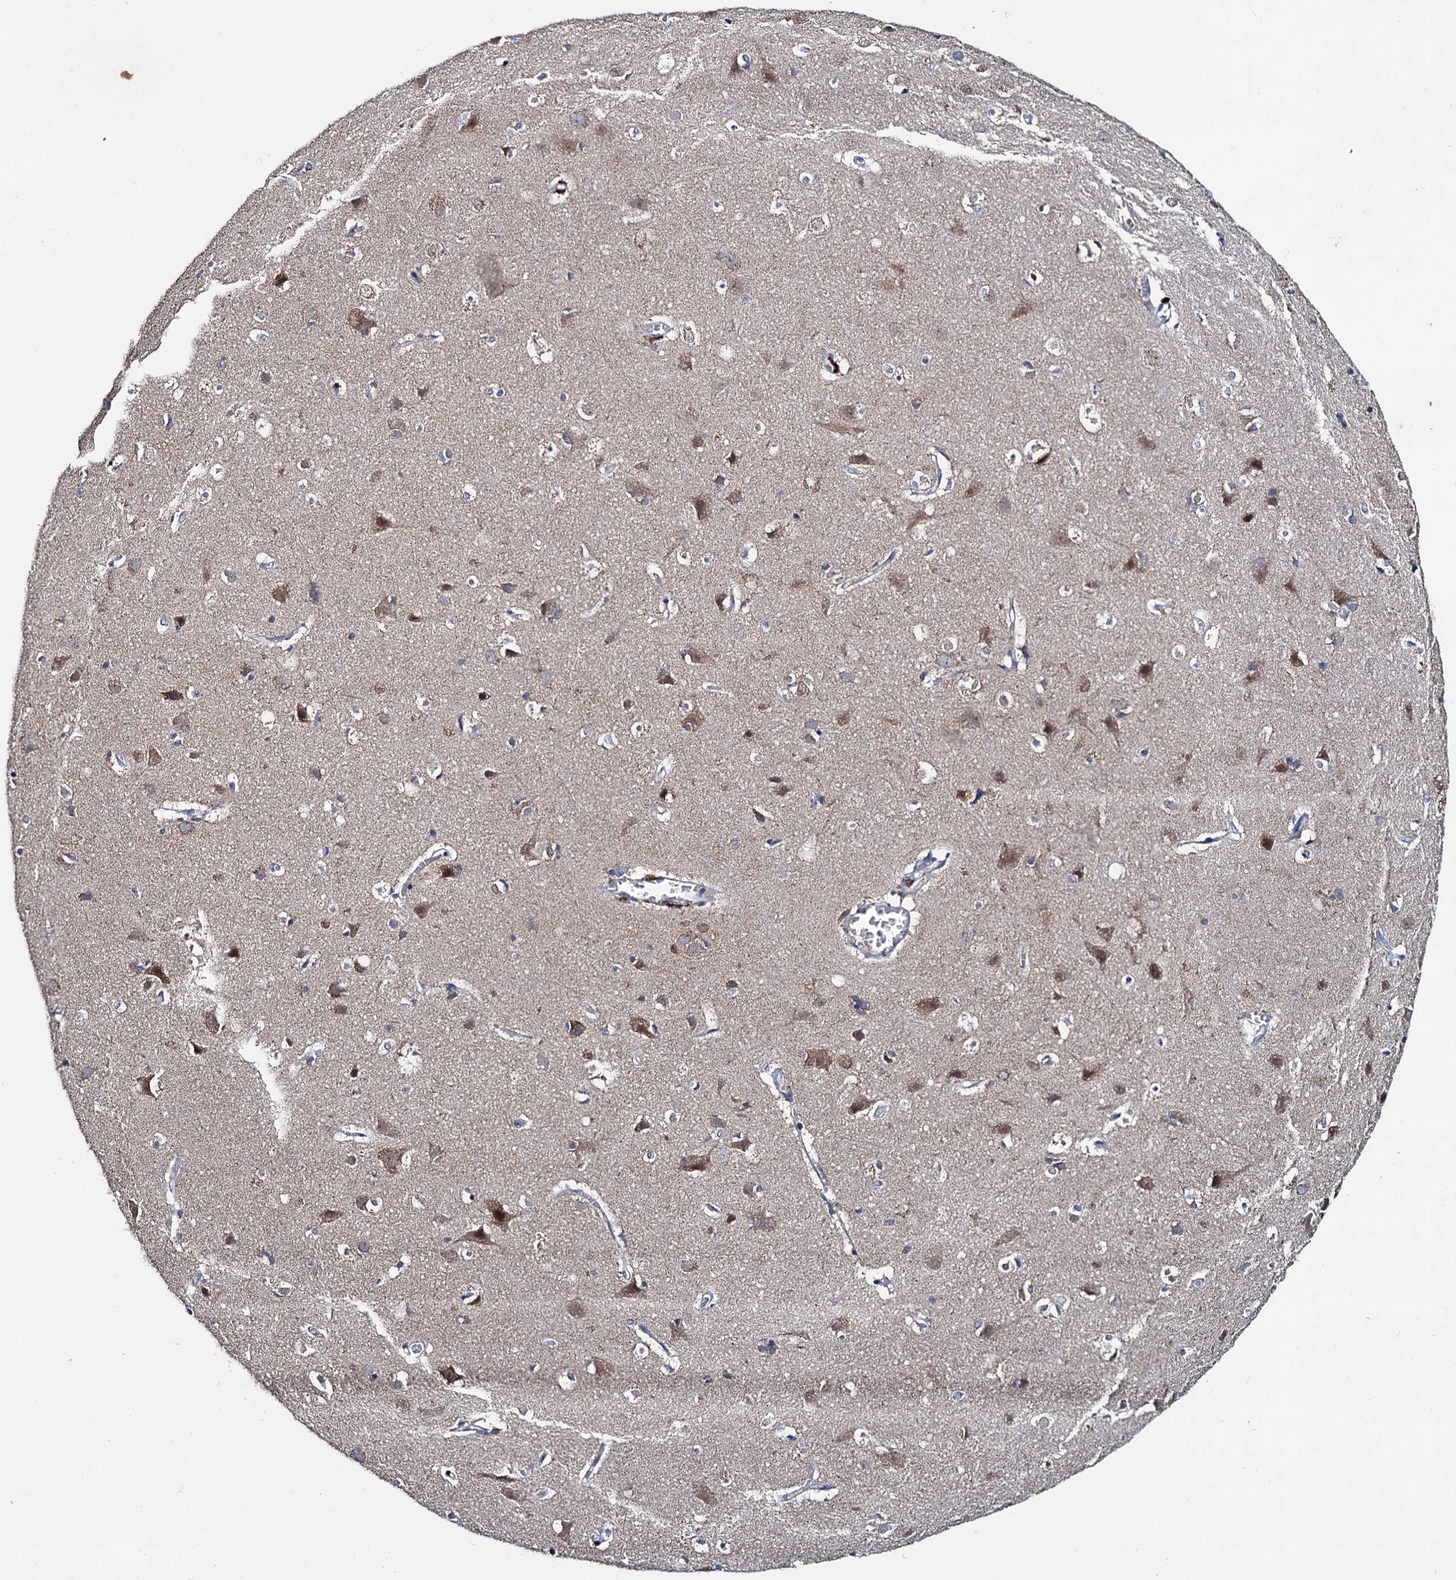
{"staining": {"intensity": "negative", "quantity": "none", "location": "none"}, "tissue": "cerebral cortex", "cell_type": "Endothelial cells", "image_type": "normal", "snomed": [{"axis": "morphology", "description": "Normal tissue, NOS"}, {"axis": "topography", "description": "Cerebral cortex"}], "caption": "Cerebral cortex stained for a protein using IHC exhibits no expression endothelial cells.", "gene": "METTL4", "patient": {"sex": "male", "age": 54}}